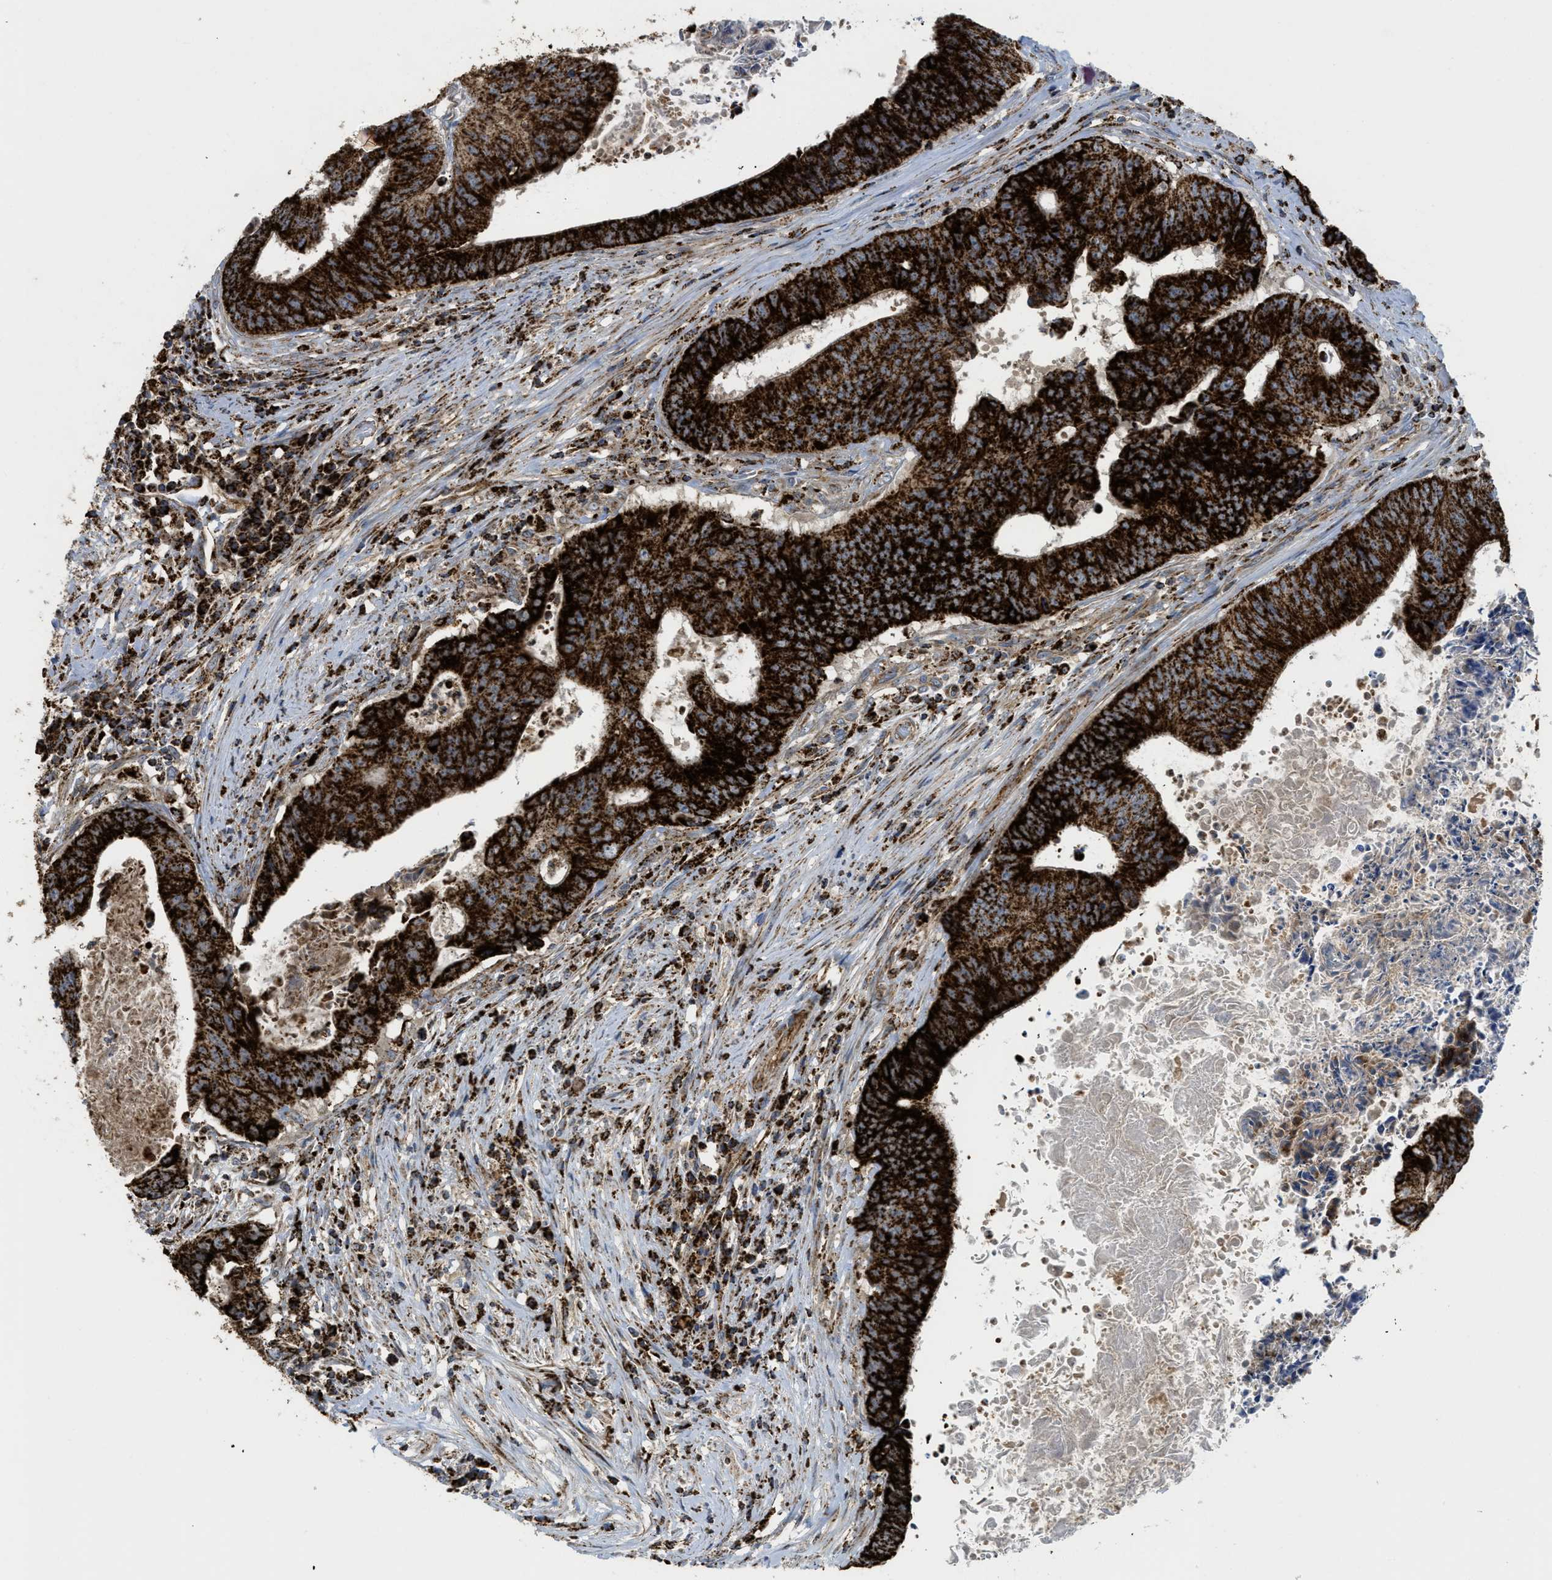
{"staining": {"intensity": "strong", "quantity": ">75%", "location": "cytoplasmic/membranous"}, "tissue": "colorectal cancer", "cell_type": "Tumor cells", "image_type": "cancer", "snomed": [{"axis": "morphology", "description": "Adenocarcinoma, NOS"}, {"axis": "topography", "description": "Rectum"}], "caption": "Colorectal cancer (adenocarcinoma) stained with IHC displays strong cytoplasmic/membranous expression in approximately >75% of tumor cells. (brown staining indicates protein expression, while blue staining denotes nuclei).", "gene": "SQOR", "patient": {"sex": "male", "age": 72}}